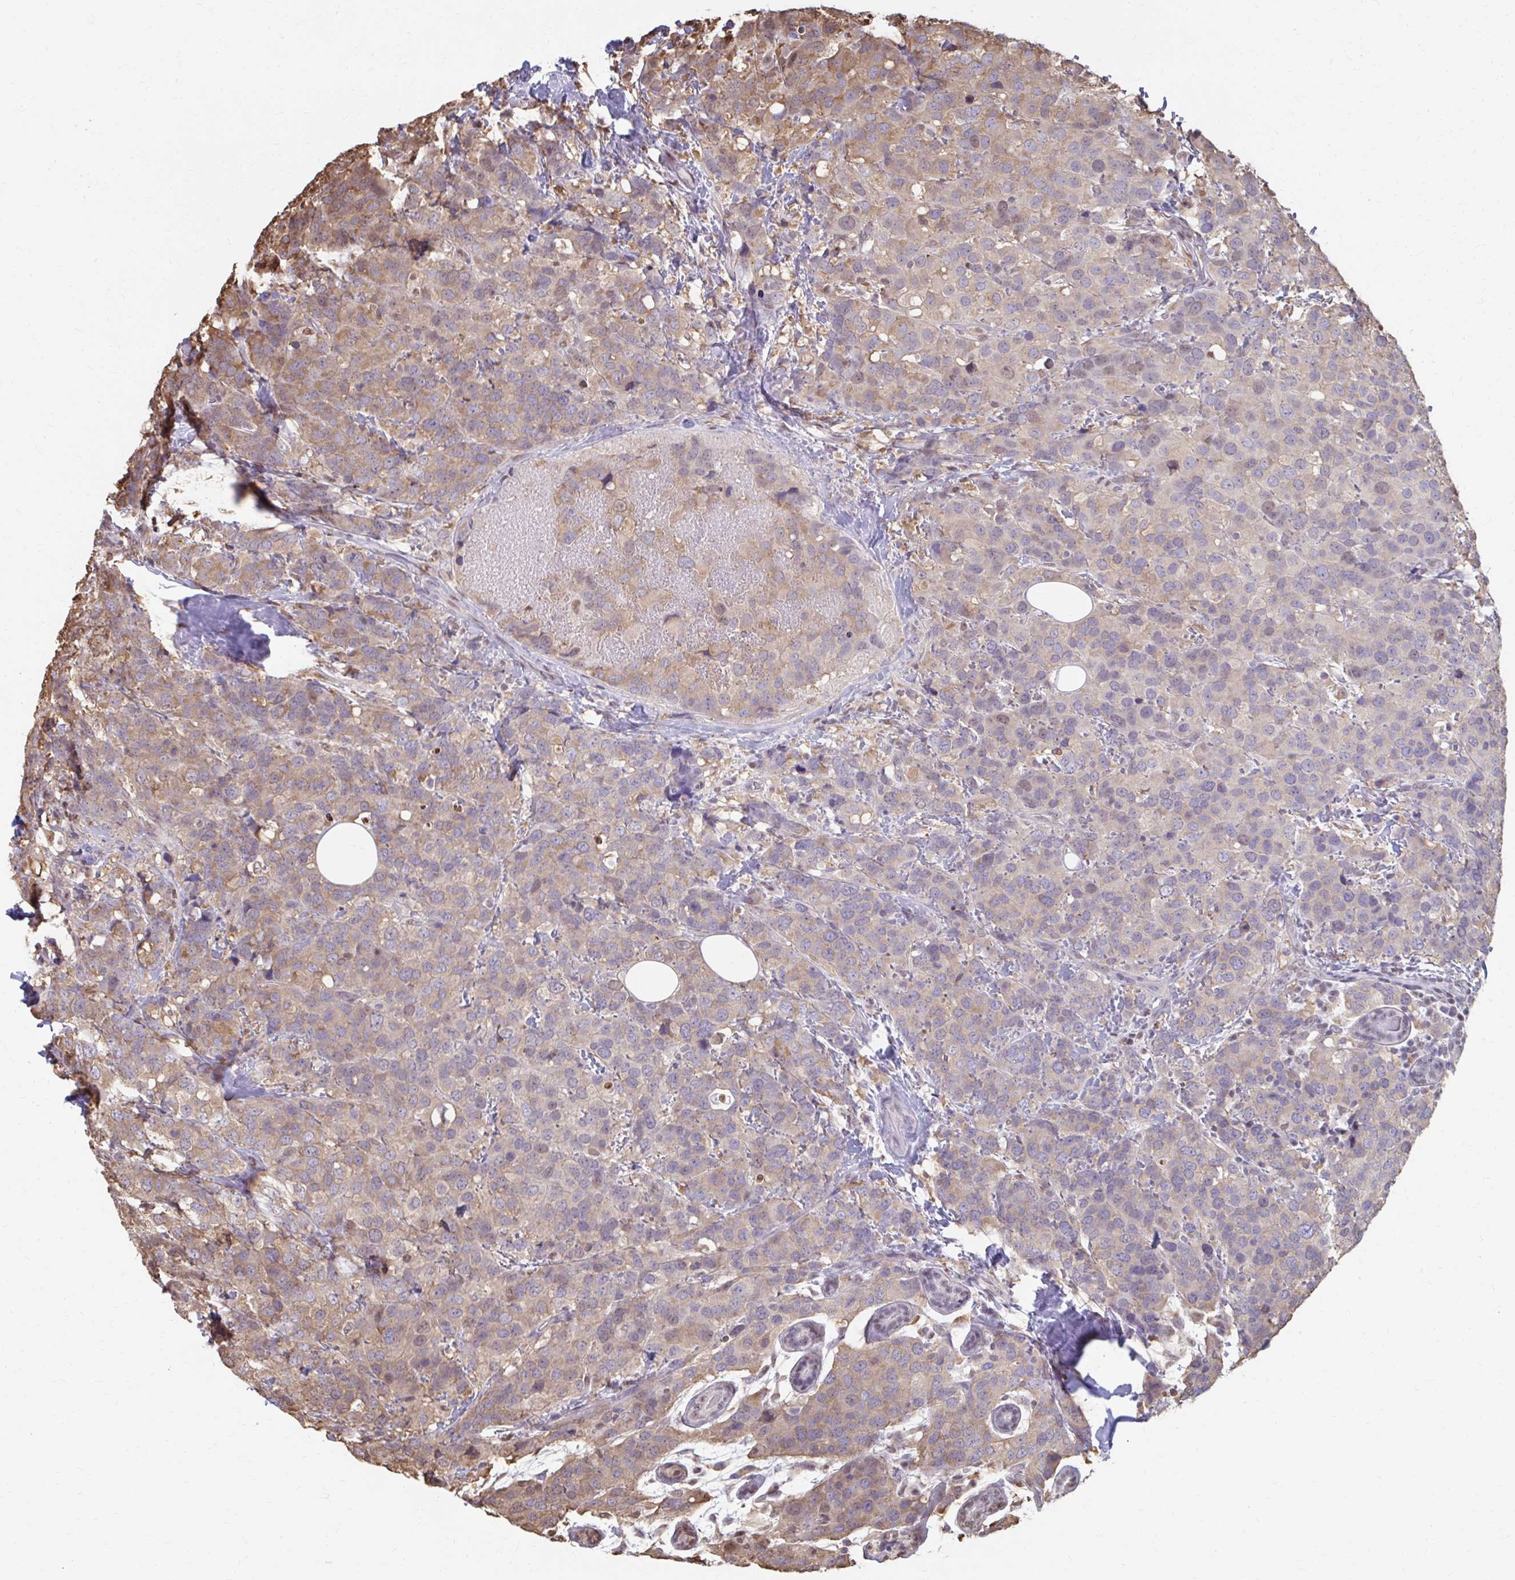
{"staining": {"intensity": "weak", "quantity": "25%-75%", "location": "cytoplasmic/membranous"}, "tissue": "breast cancer", "cell_type": "Tumor cells", "image_type": "cancer", "snomed": [{"axis": "morphology", "description": "Lobular carcinoma"}, {"axis": "topography", "description": "Breast"}], "caption": "The photomicrograph demonstrates a brown stain indicating the presence of a protein in the cytoplasmic/membranous of tumor cells in breast cancer (lobular carcinoma).", "gene": "ING4", "patient": {"sex": "female", "age": 59}}